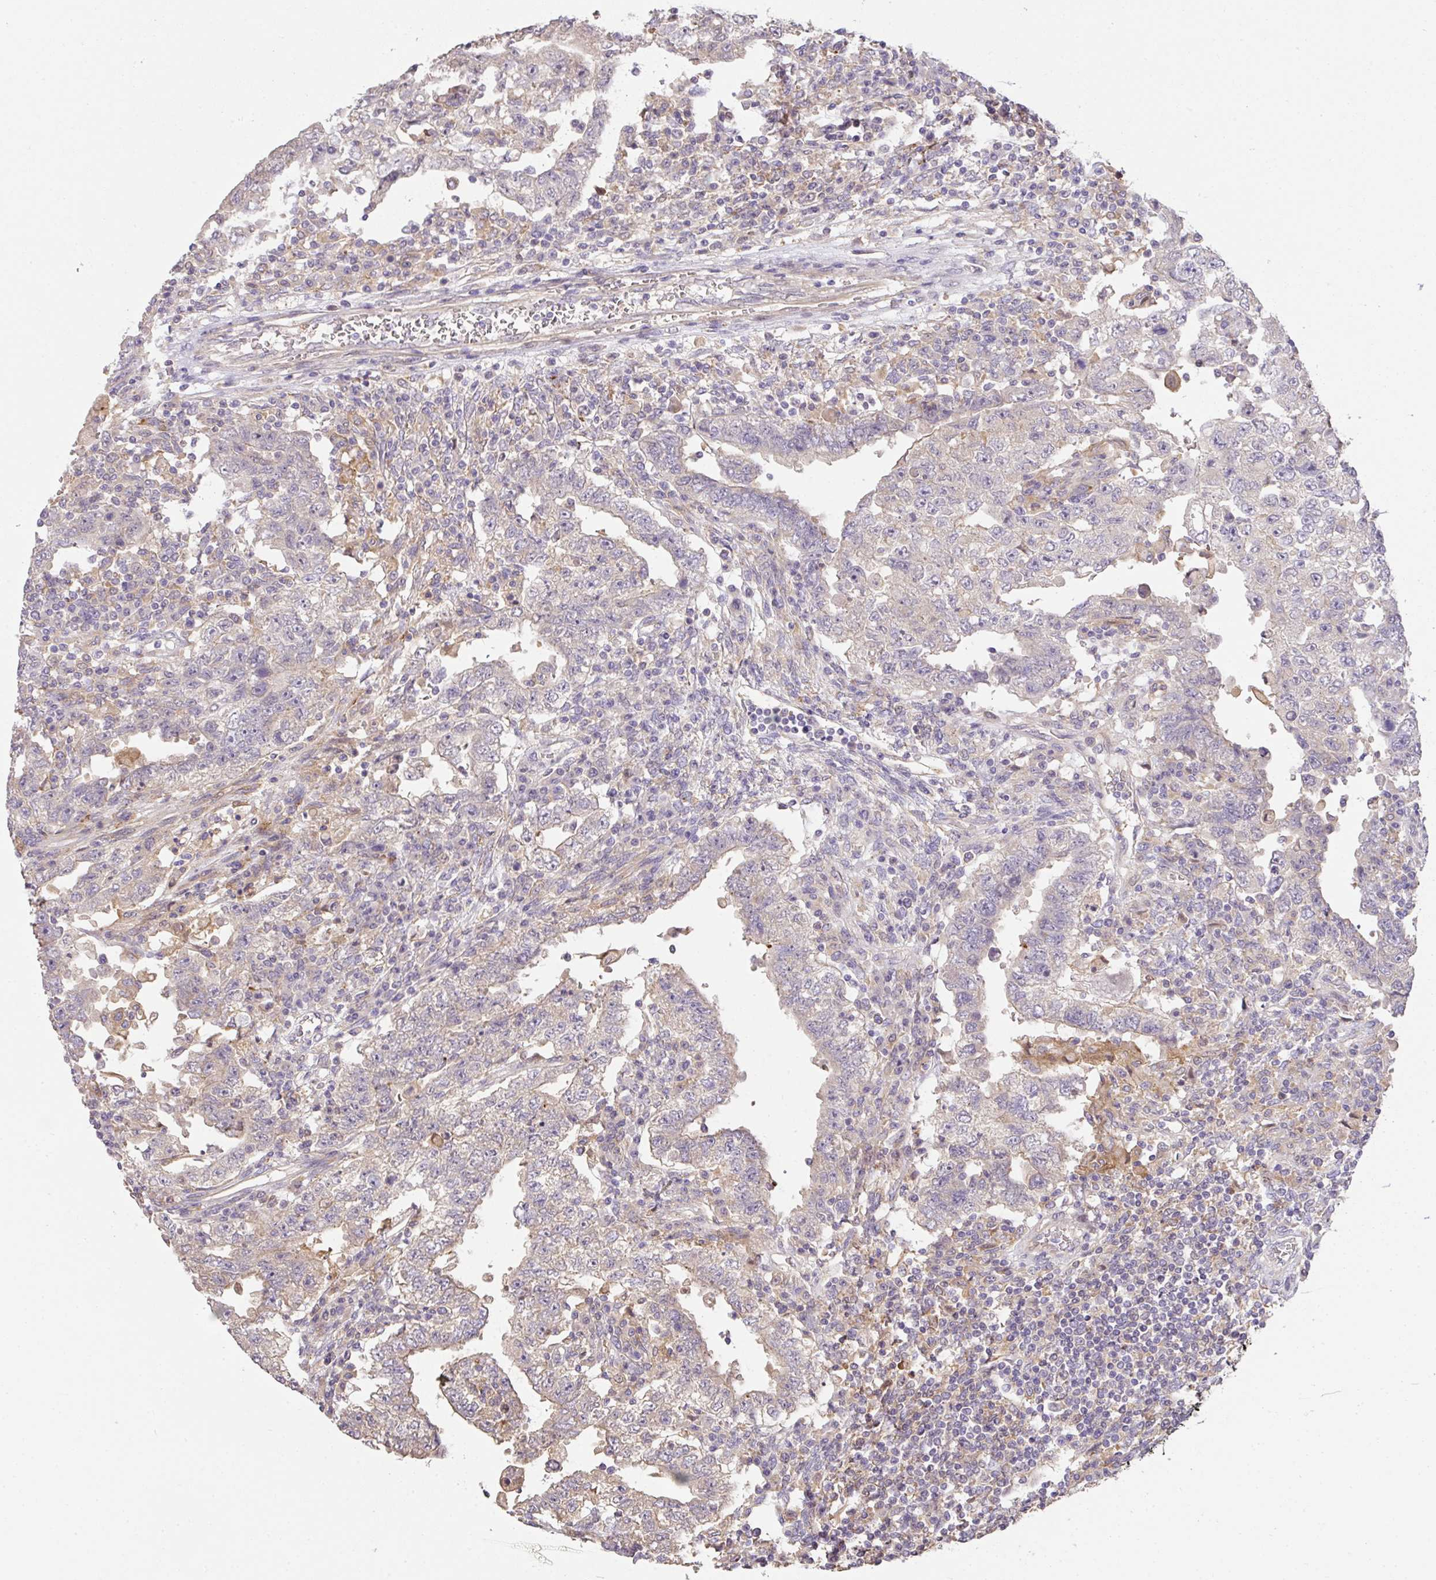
{"staining": {"intensity": "negative", "quantity": "none", "location": "none"}, "tissue": "testis cancer", "cell_type": "Tumor cells", "image_type": "cancer", "snomed": [{"axis": "morphology", "description": "Carcinoma, Embryonal, NOS"}, {"axis": "topography", "description": "Testis"}], "caption": "Protein analysis of testis cancer (embryonal carcinoma) reveals no significant staining in tumor cells.", "gene": "EEF1AKMT1", "patient": {"sex": "male", "age": 26}}